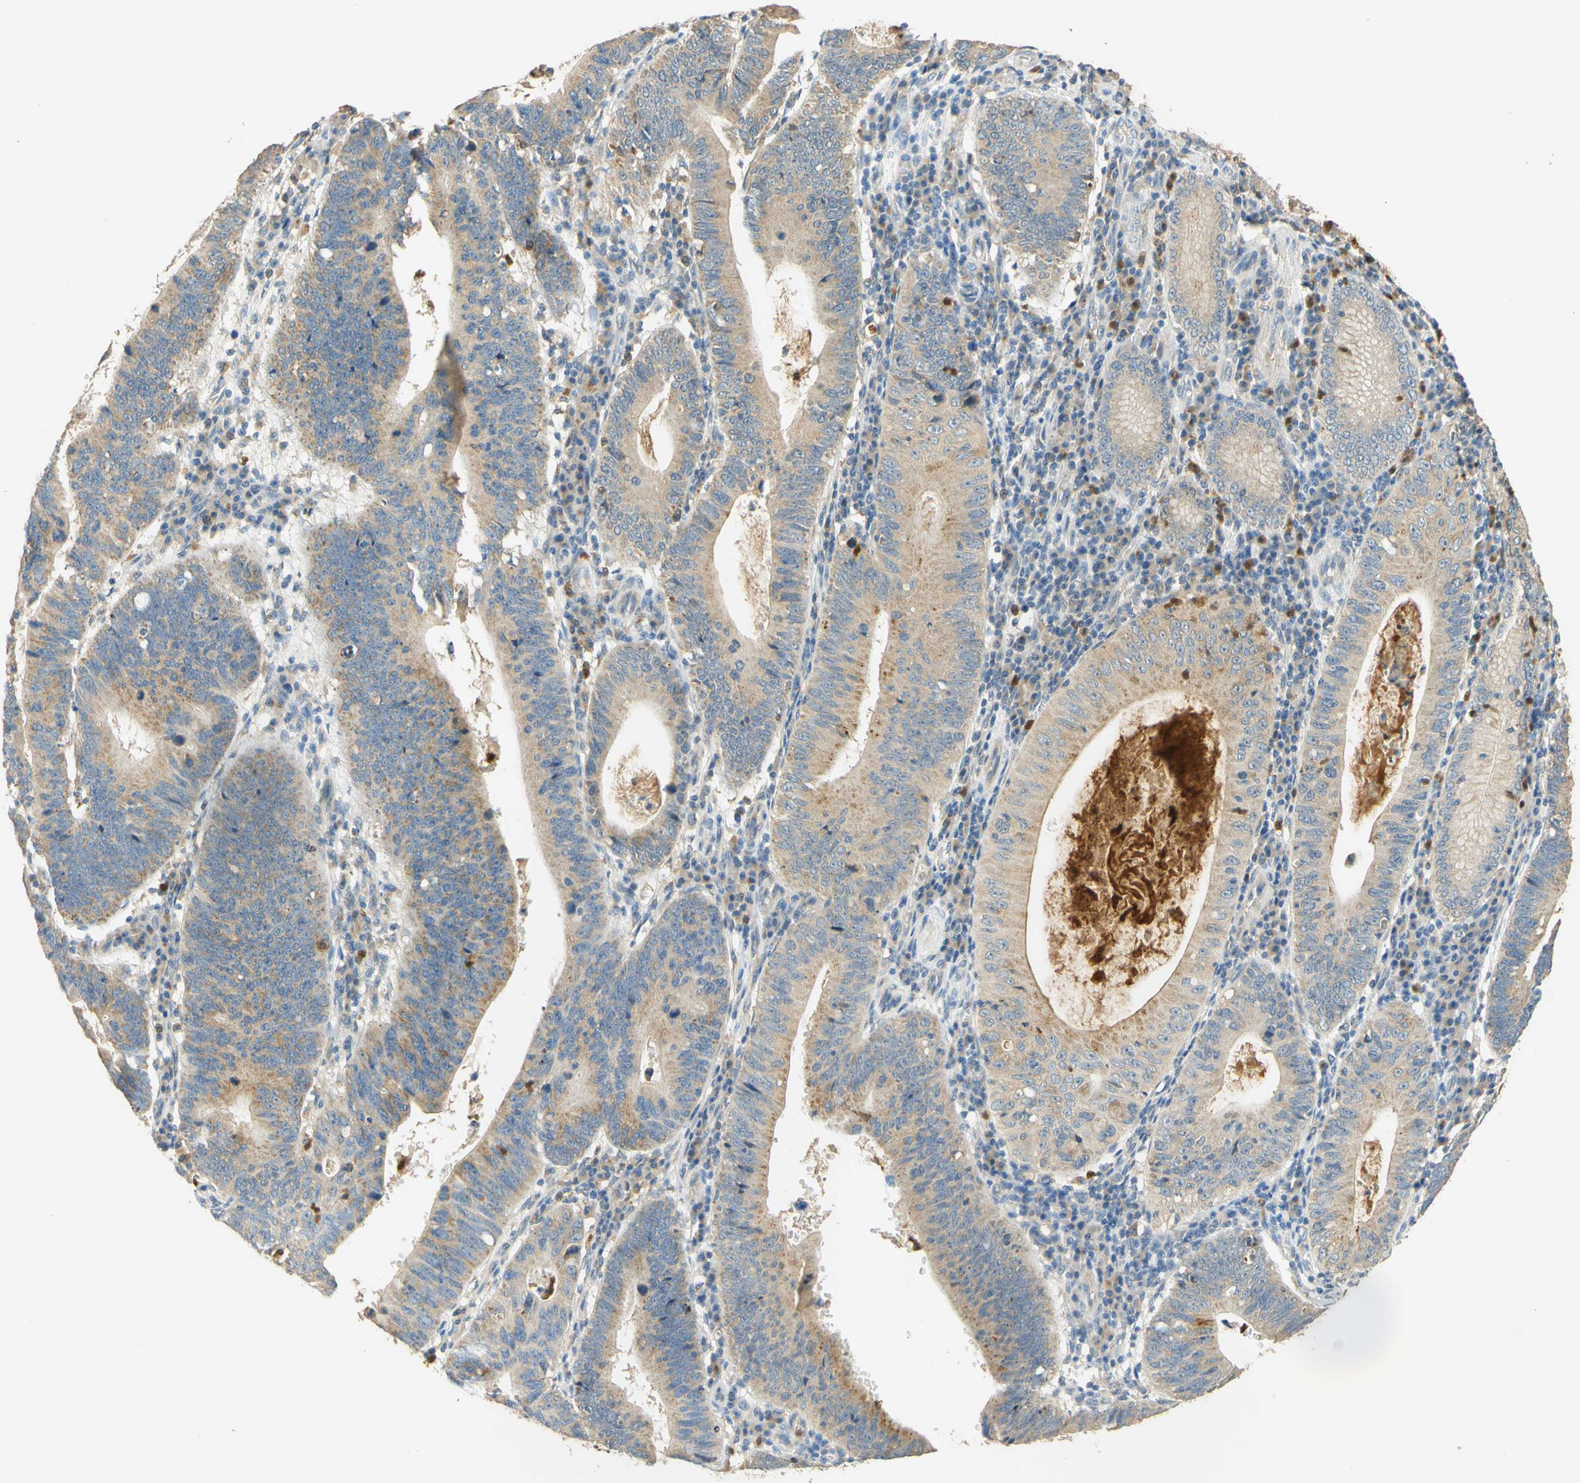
{"staining": {"intensity": "weak", "quantity": ">75%", "location": "cytoplasmic/membranous"}, "tissue": "stomach cancer", "cell_type": "Tumor cells", "image_type": "cancer", "snomed": [{"axis": "morphology", "description": "Adenocarcinoma, NOS"}, {"axis": "topography", "description": "Stomach"}], "caption": "Protein expression analysis of human stomach adenocarcinoma reveals weak cytoplasmic/membranous staining in about >75% of tumor cells. (DAB (3,3'-diaminobenzidine) = brown stain, brightfield microscopy at high magnification).", "gene": "ENTREP2", "patient": {"sex": "male", "age": 59}}